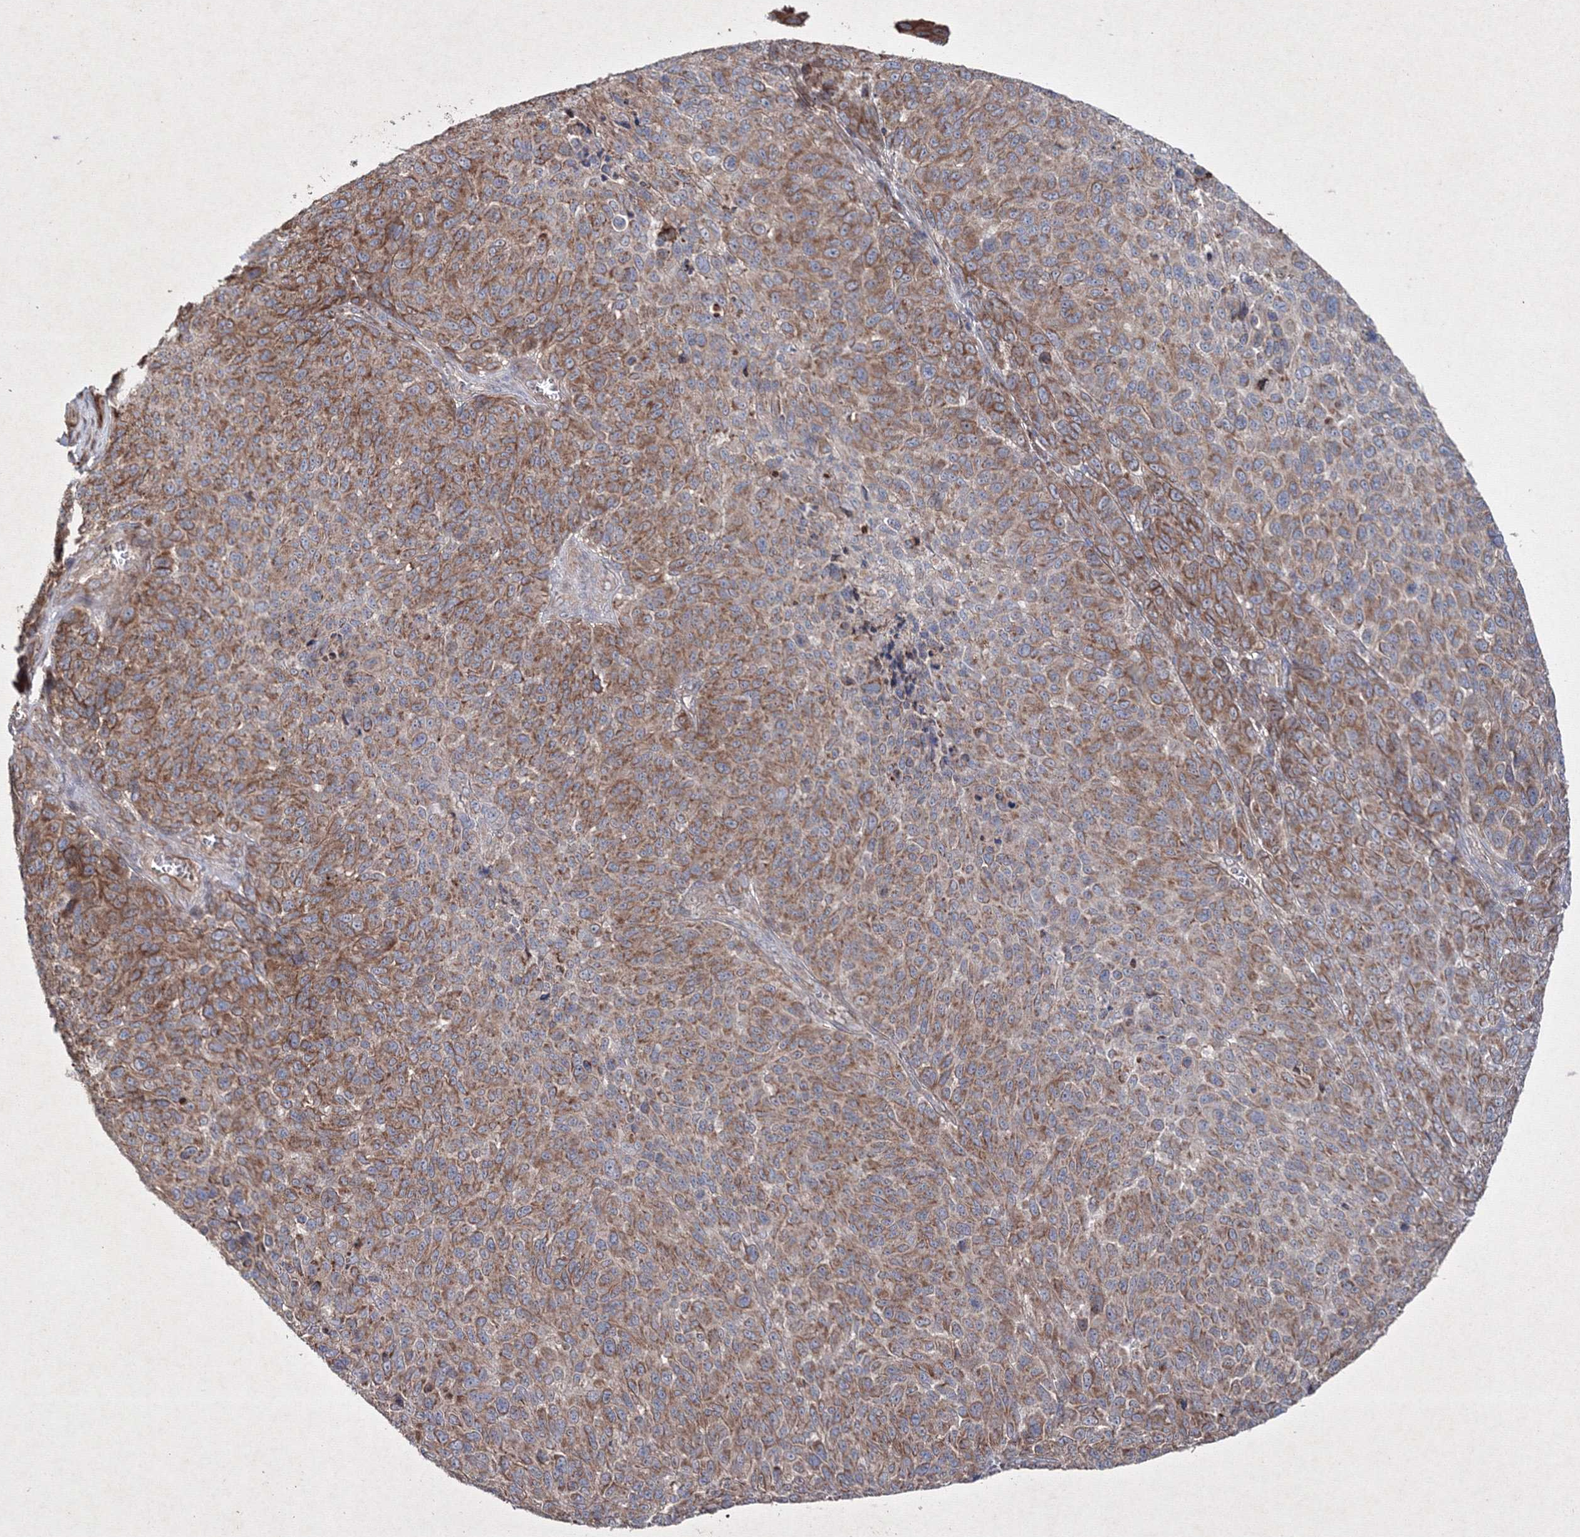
{"staining": {"intensity": "moderate", "quantity": ">75%", "location": "cytoplasmic/membranous"}, "tissue": "melanoma", "cell_type": "Tumor cells", "image_type": "cancer", "snomed": [{"axis": "morphology", "description": "Malignant melanoma, NOS"}, {"axis": "topography", "description": "Skin"}], "caption": "The micrograph displays a brown stain indicating the presence of a protein in the cytoplasmic/membranous of tumor cells in malignant melanoma.", "gene": "GFM1", "patient": {"sex": "male", "age": 49}}